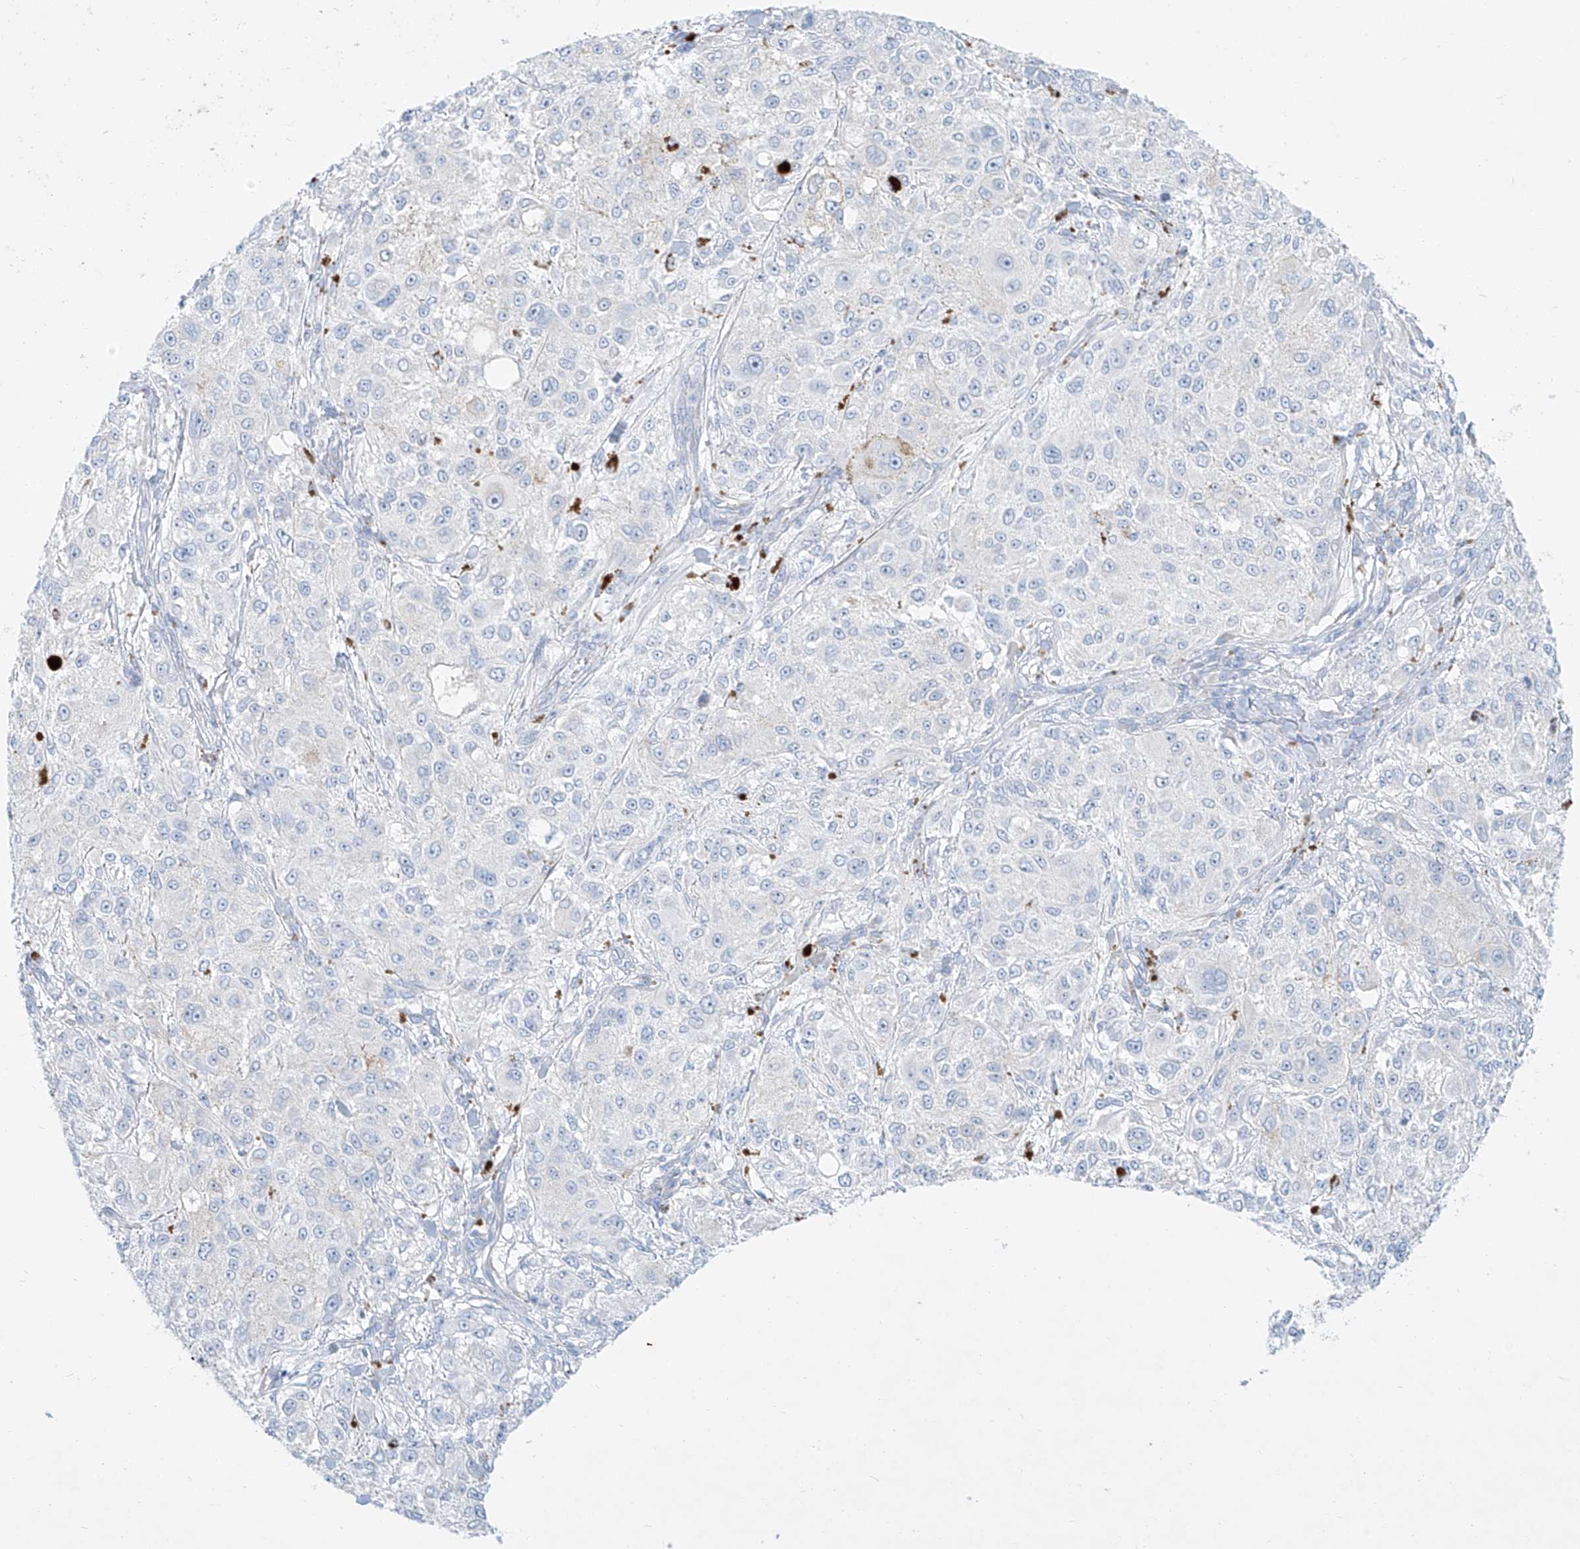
{"staining": {"intensity": "negative", "quantity": "none", "location": "none"}, "tissue": "melanoma", "cell_type": "Tumor cells", "image_type": "cancer", "snomed": [{"axis": "morphology", "description": "Necrosis, NOS"}, {"axis": "morphology", "description": "Malignant melanoma, NOS"}, {"axis": "topography", "description": "Skin"}], "caption": "This is an IHC micrograph of human malignant melanoma. There is no positivity in tumor cells.", "gene": "AJM1", "patient": {"sex": "female", "age": 87}}